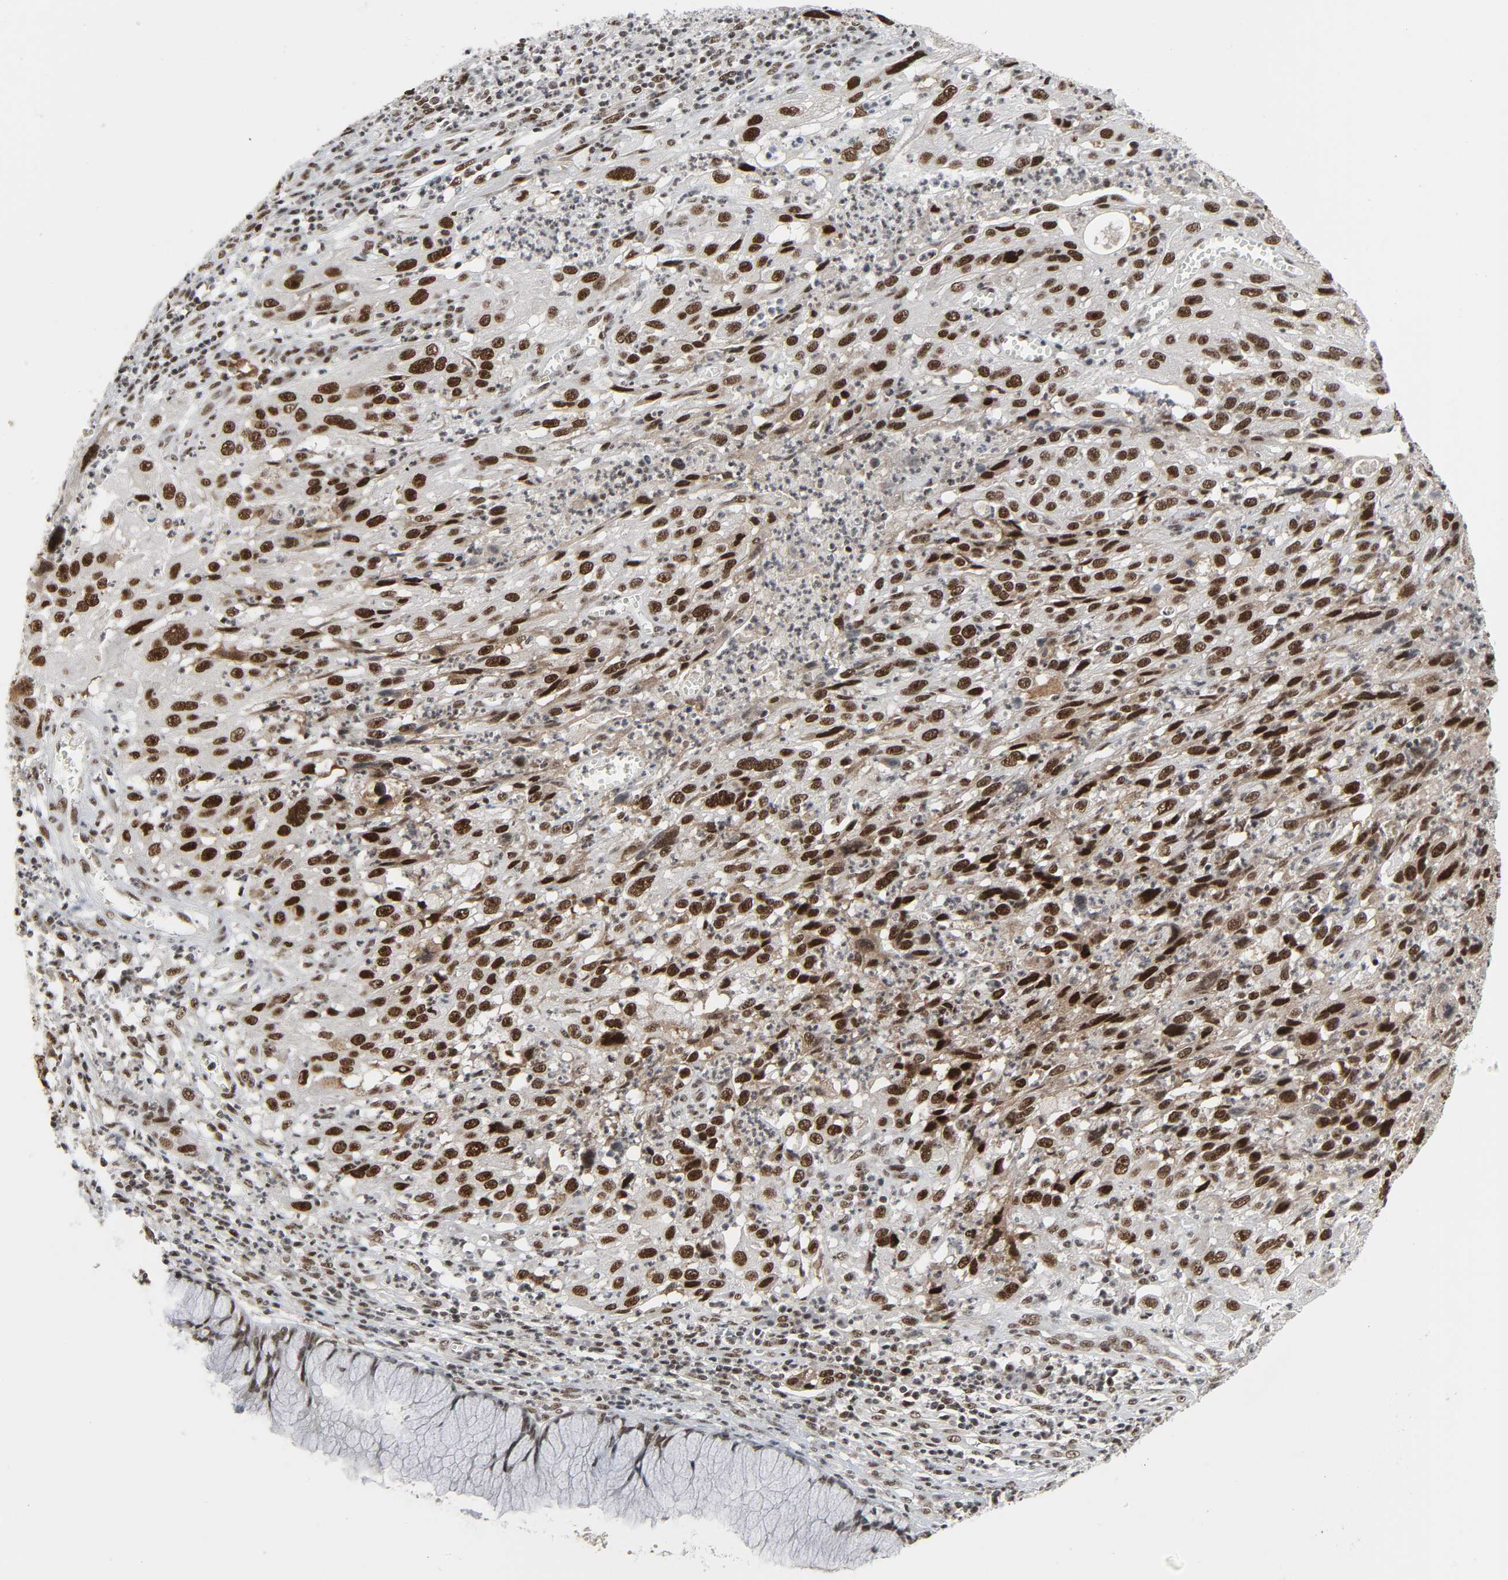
{"staining": {"intensity": "strong", "quantity": ">75%", "location": "nuclear"}, "tissue": "cervical cancer", "cell_type": "Tumor cells", "image_type": "cancer", "snomed": [{"axis": "morphology", "description": "Squamous cell carcinoma, NOS"}, {"axis": "topography", "description": "Cervix"}], "caption": "DAB immunohistochemical staining of human cervical cancer (squamous cell carcinoma) reveals strong nuclear protein positivity in approximately >75% of tumor cells.", "gene": "CDK7", "patient": {"sex": "female", "age": 32}}